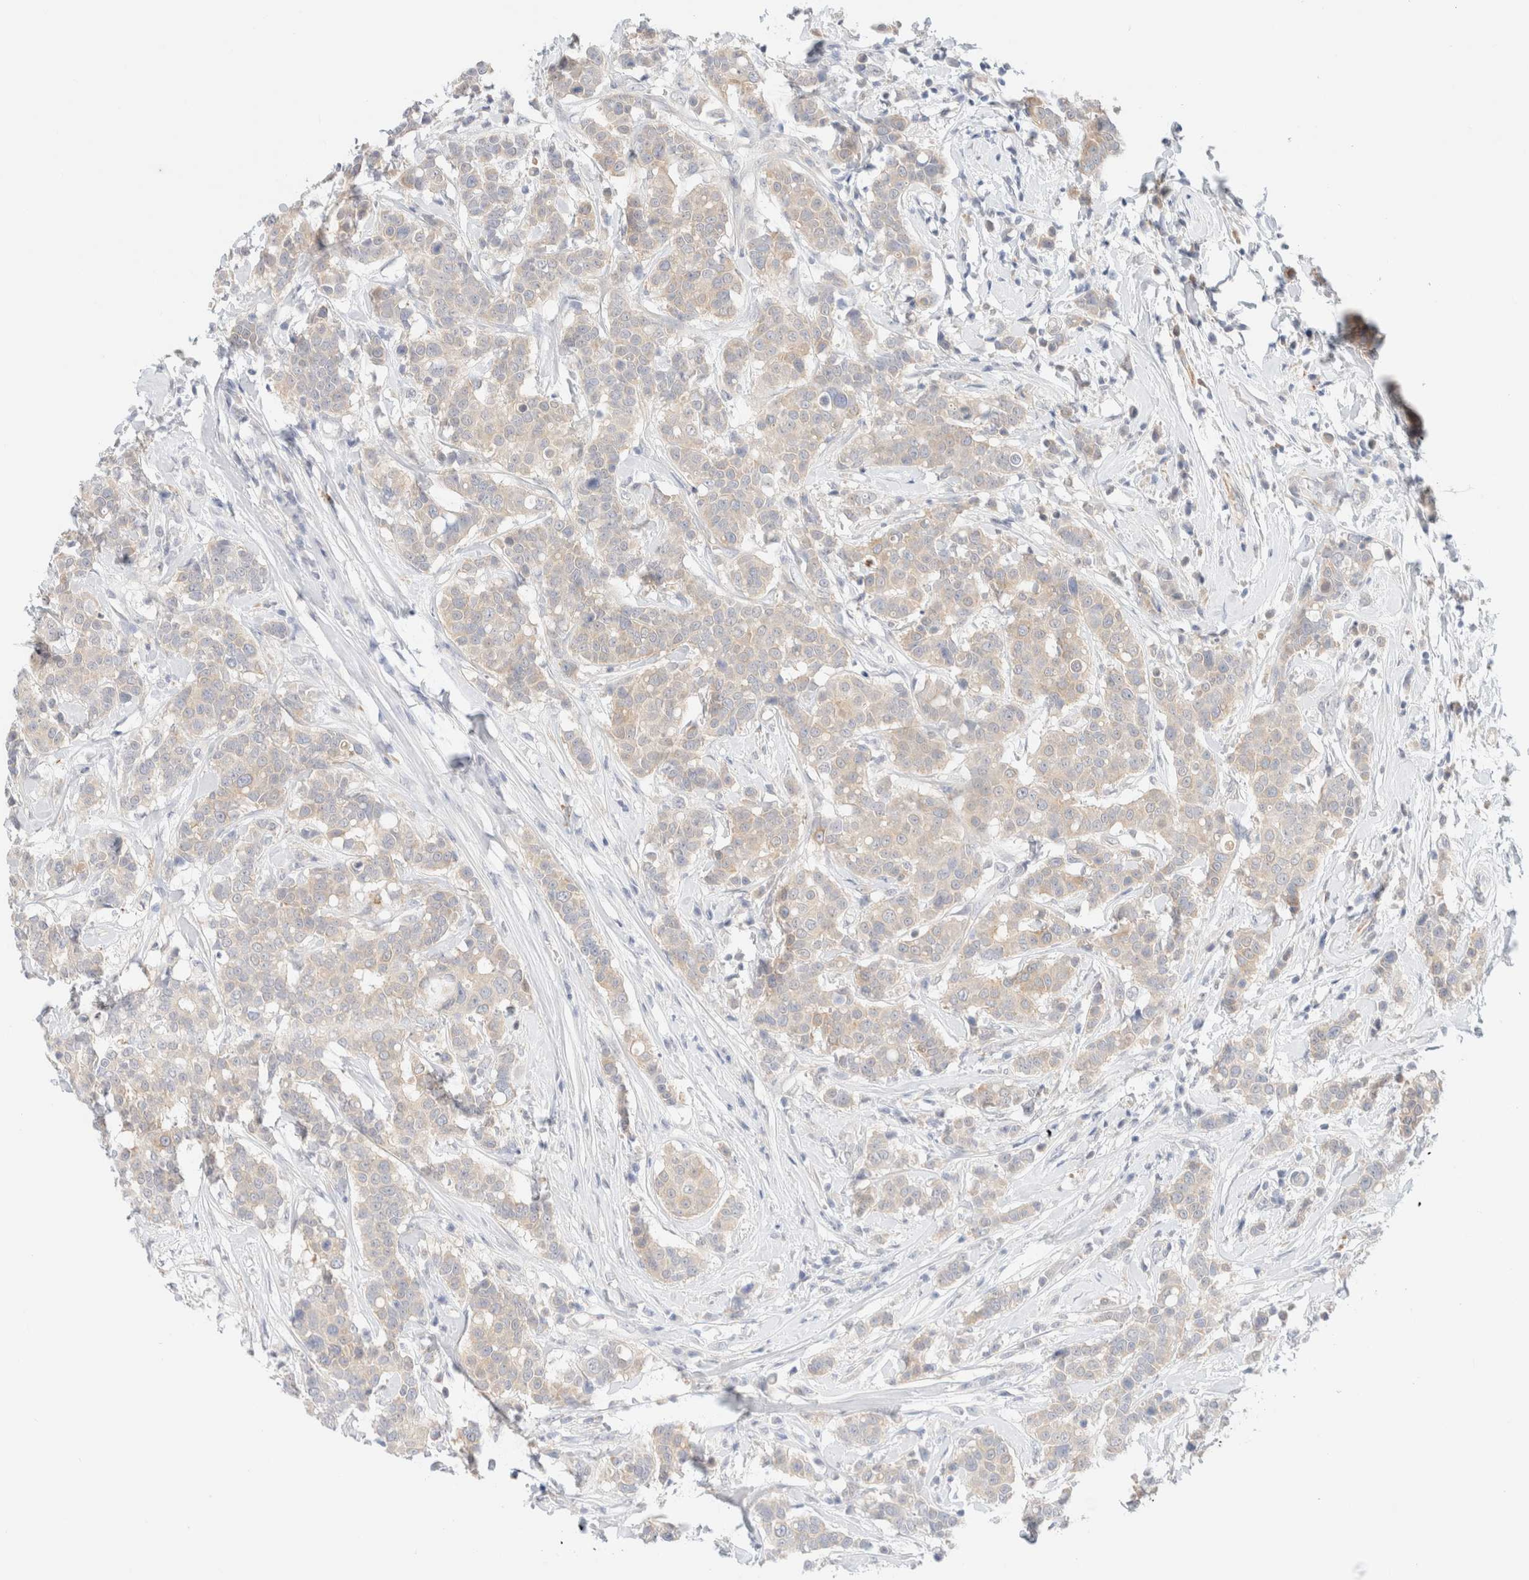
{"staining": {"intensity": "negative", "quantity": "none", "location": "none"}, "tissue": "breast cancer", "cell_type": "Tumor cells", "image_type": "cancer", "snomed": [{"axis": "morphology", "description": "Duct carcinoma"}, {"axis": "topography", "description": "Breast"}], "caption": "Human intraductal carcinoma (breast) stained for a protein using immunohistochemistry (IHC) displays no positivity in tumor cells.", "gene": "UNC13B", "patient": {"sex": "female", "age": 27}}